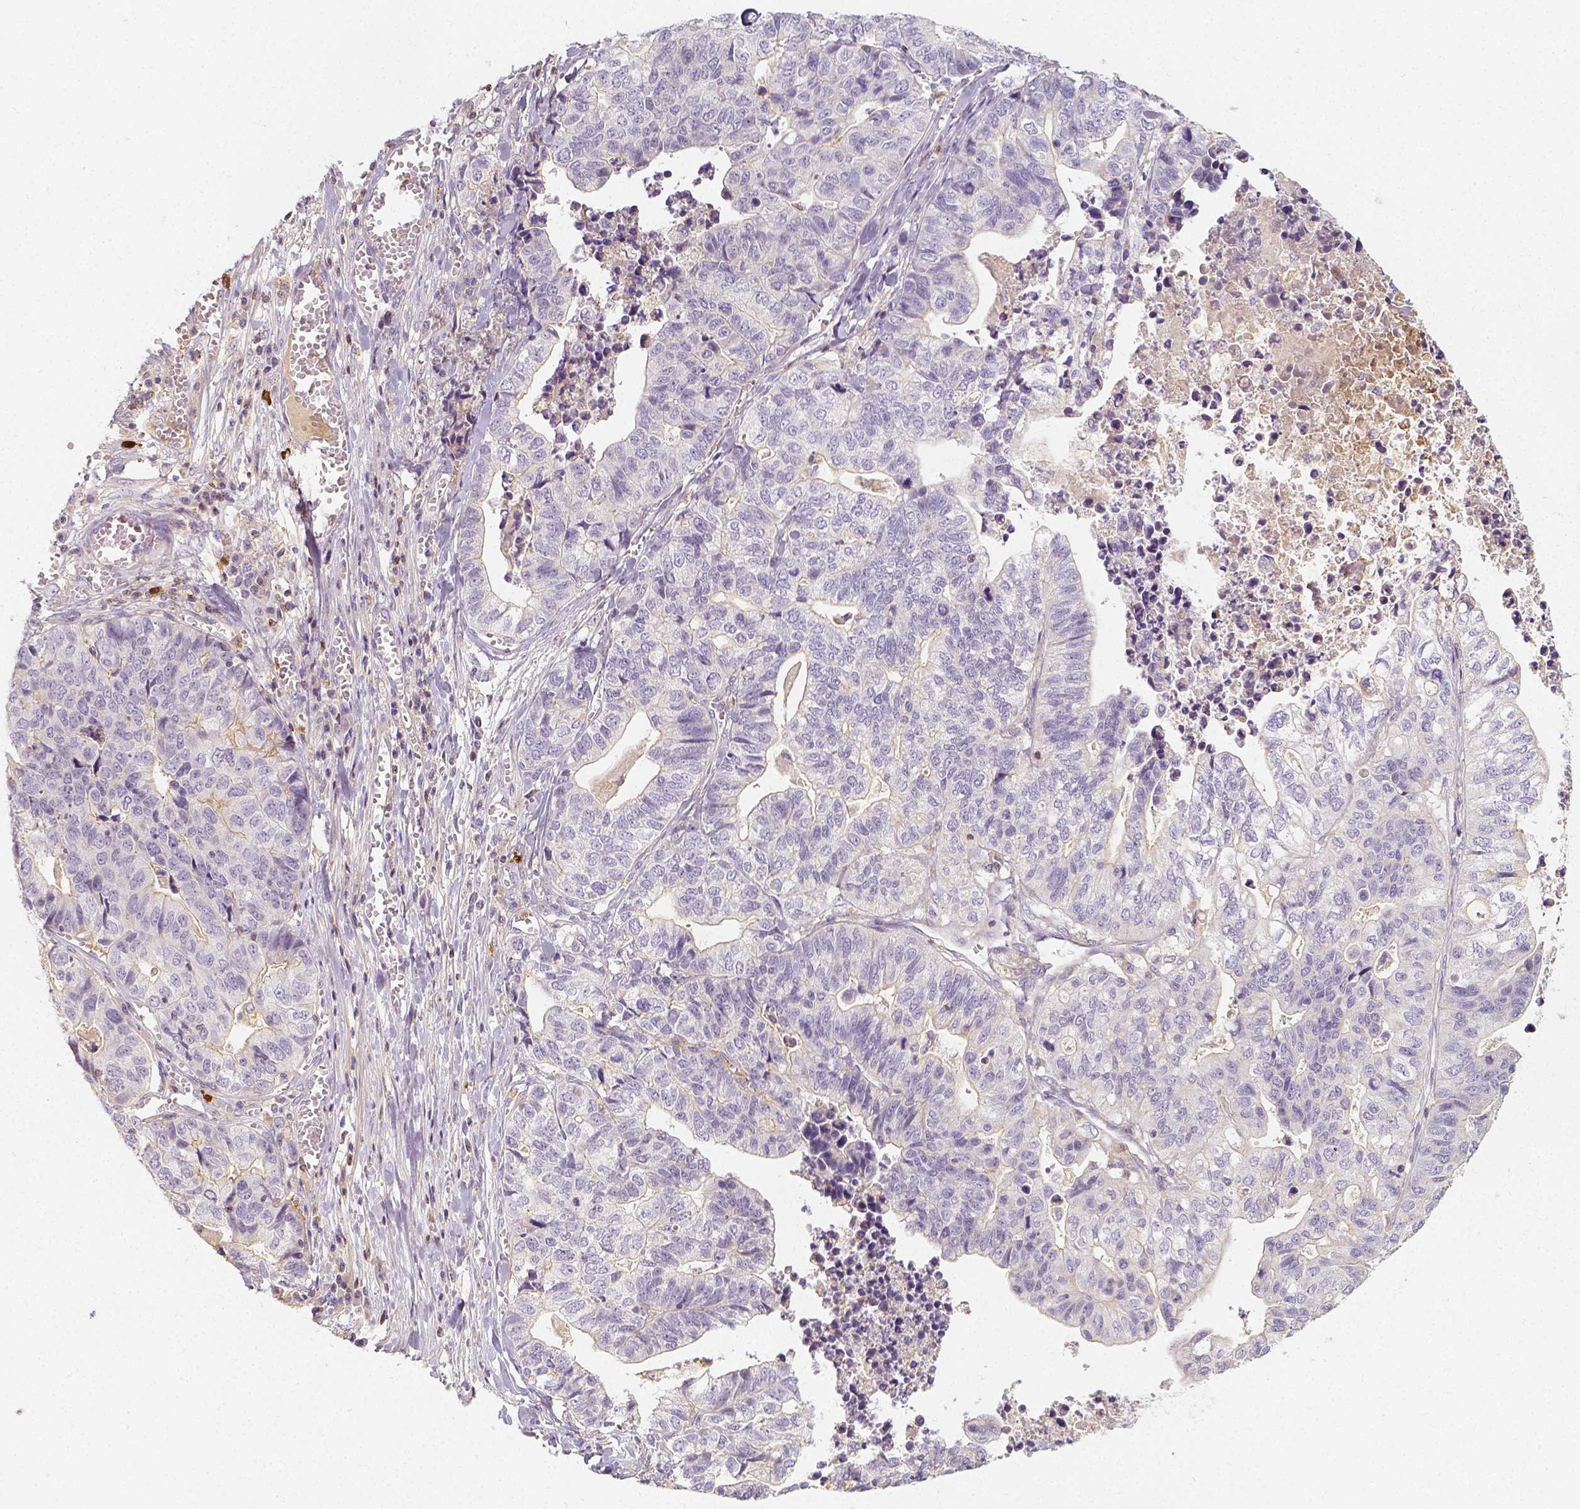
{"staining": {"intensity": "negative", "quantity": "none", "location": "none"}, "tissue": "stomach cancer", "cell_type": "Tumor cells", "image_type": "cancer", "snomed": [{"axis": "morphology", "description": "Adenocarcinoma, NOS"}, {"axis": "topography", "description": "Stomach, upper"}], "caption": "Protein analysis of stomach cancer (adenocarcinoma) exhibits no significant expression in tumor cells.", "gene": "PTPRJ", "patient": {"sex": "female", "age": 67}}